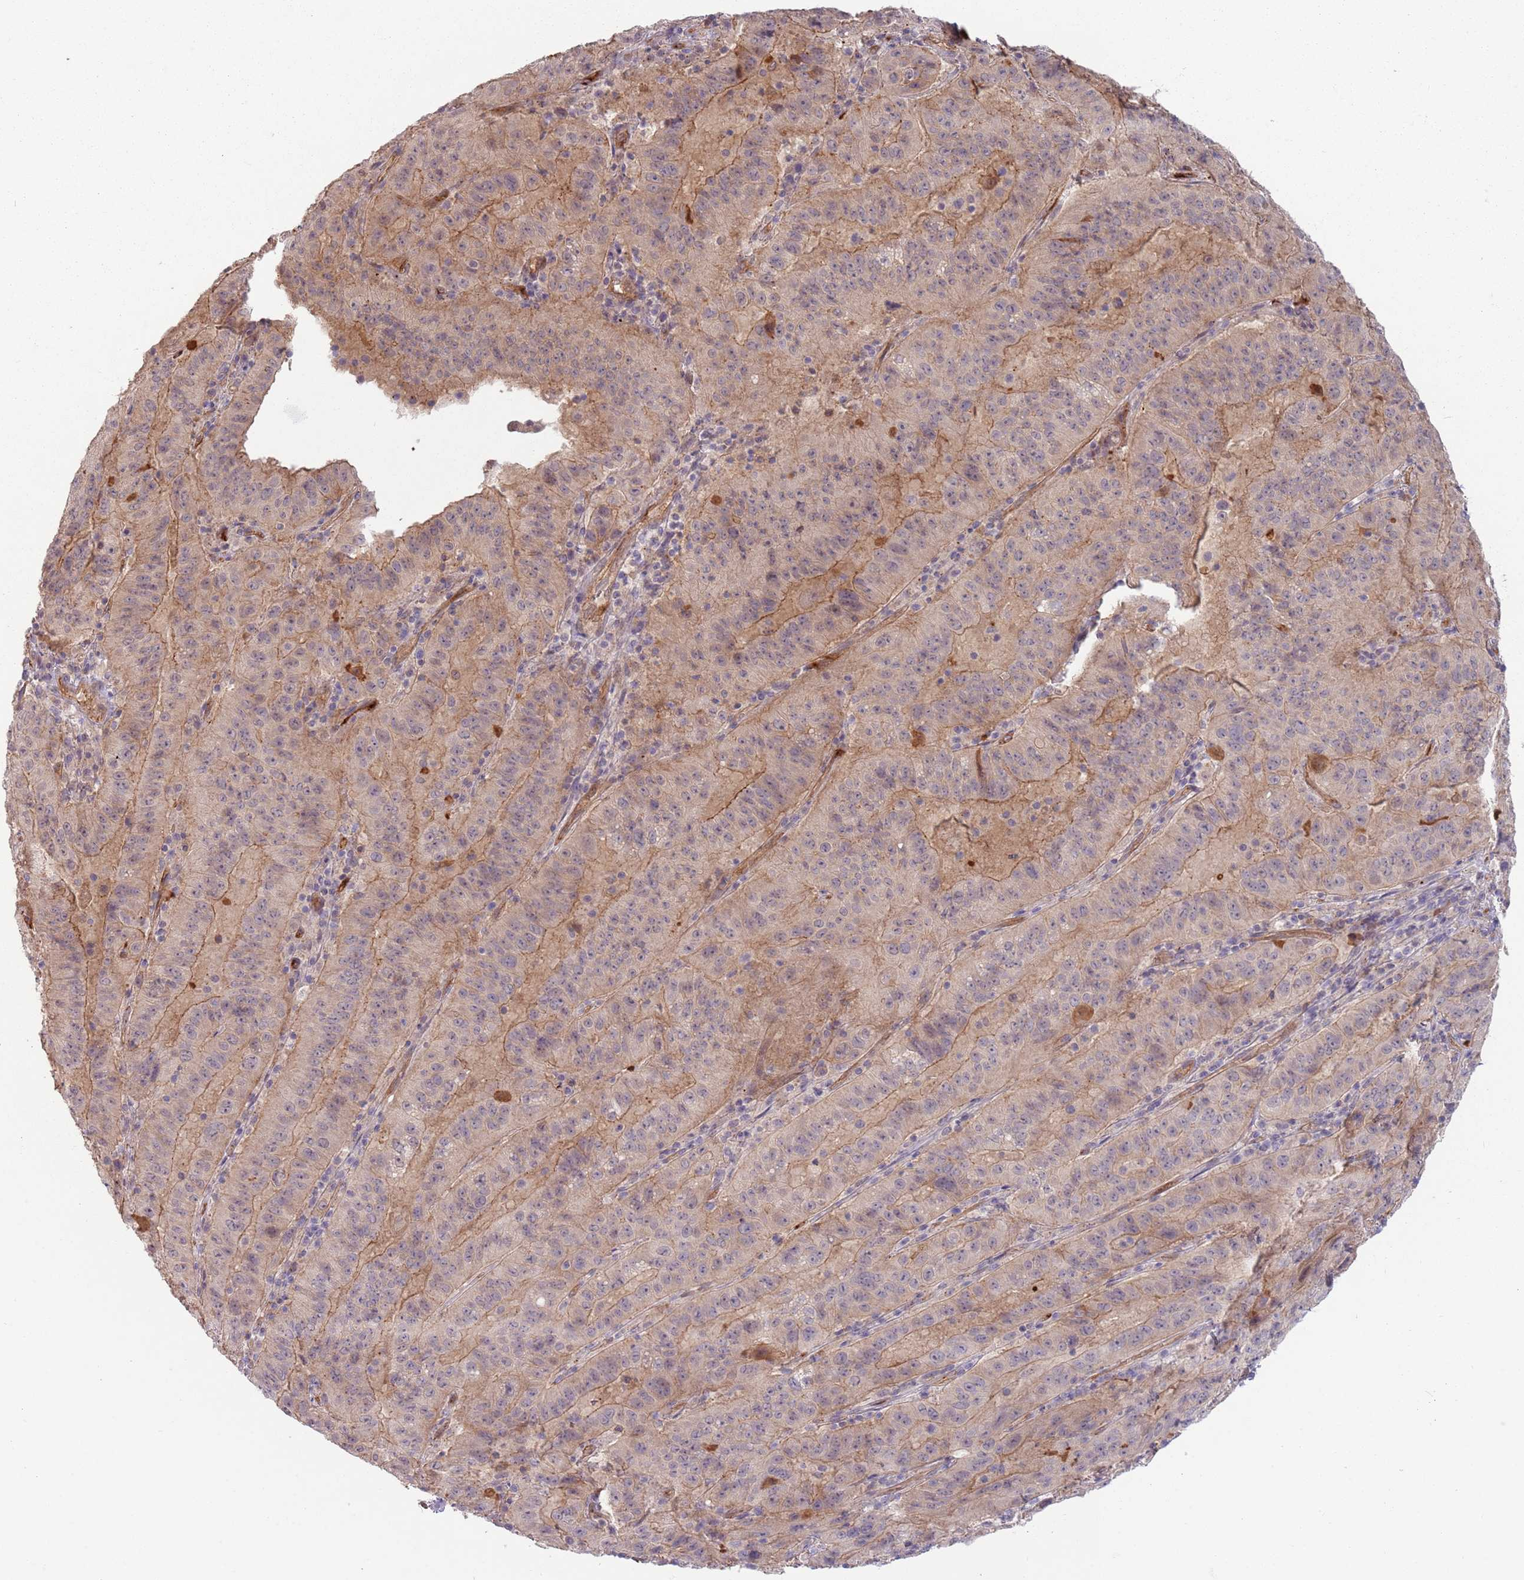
{"staining": {"intensity": "moderate", "quantity": "25%-75%", "location": "cytoplasmic/membranous"}, "tissue": "pancreatic cancer", "cell_type": "Tumor cells", "image_type": "cancer", "snomed": [{"axis": "morphology", "description": "Adenocarcinoma, NOS"}, {"axis": "topography", "description": "Pancreas"}], "caption": "Human adenocarcinoma (pancreatic) stained with a brown dye demonstrates moderate cytoplasmic/membranous positive positivity in about 25%-75% of tumor cells.", "gene": "SAV1", "patient": {"sex": "male", "age": 63}}